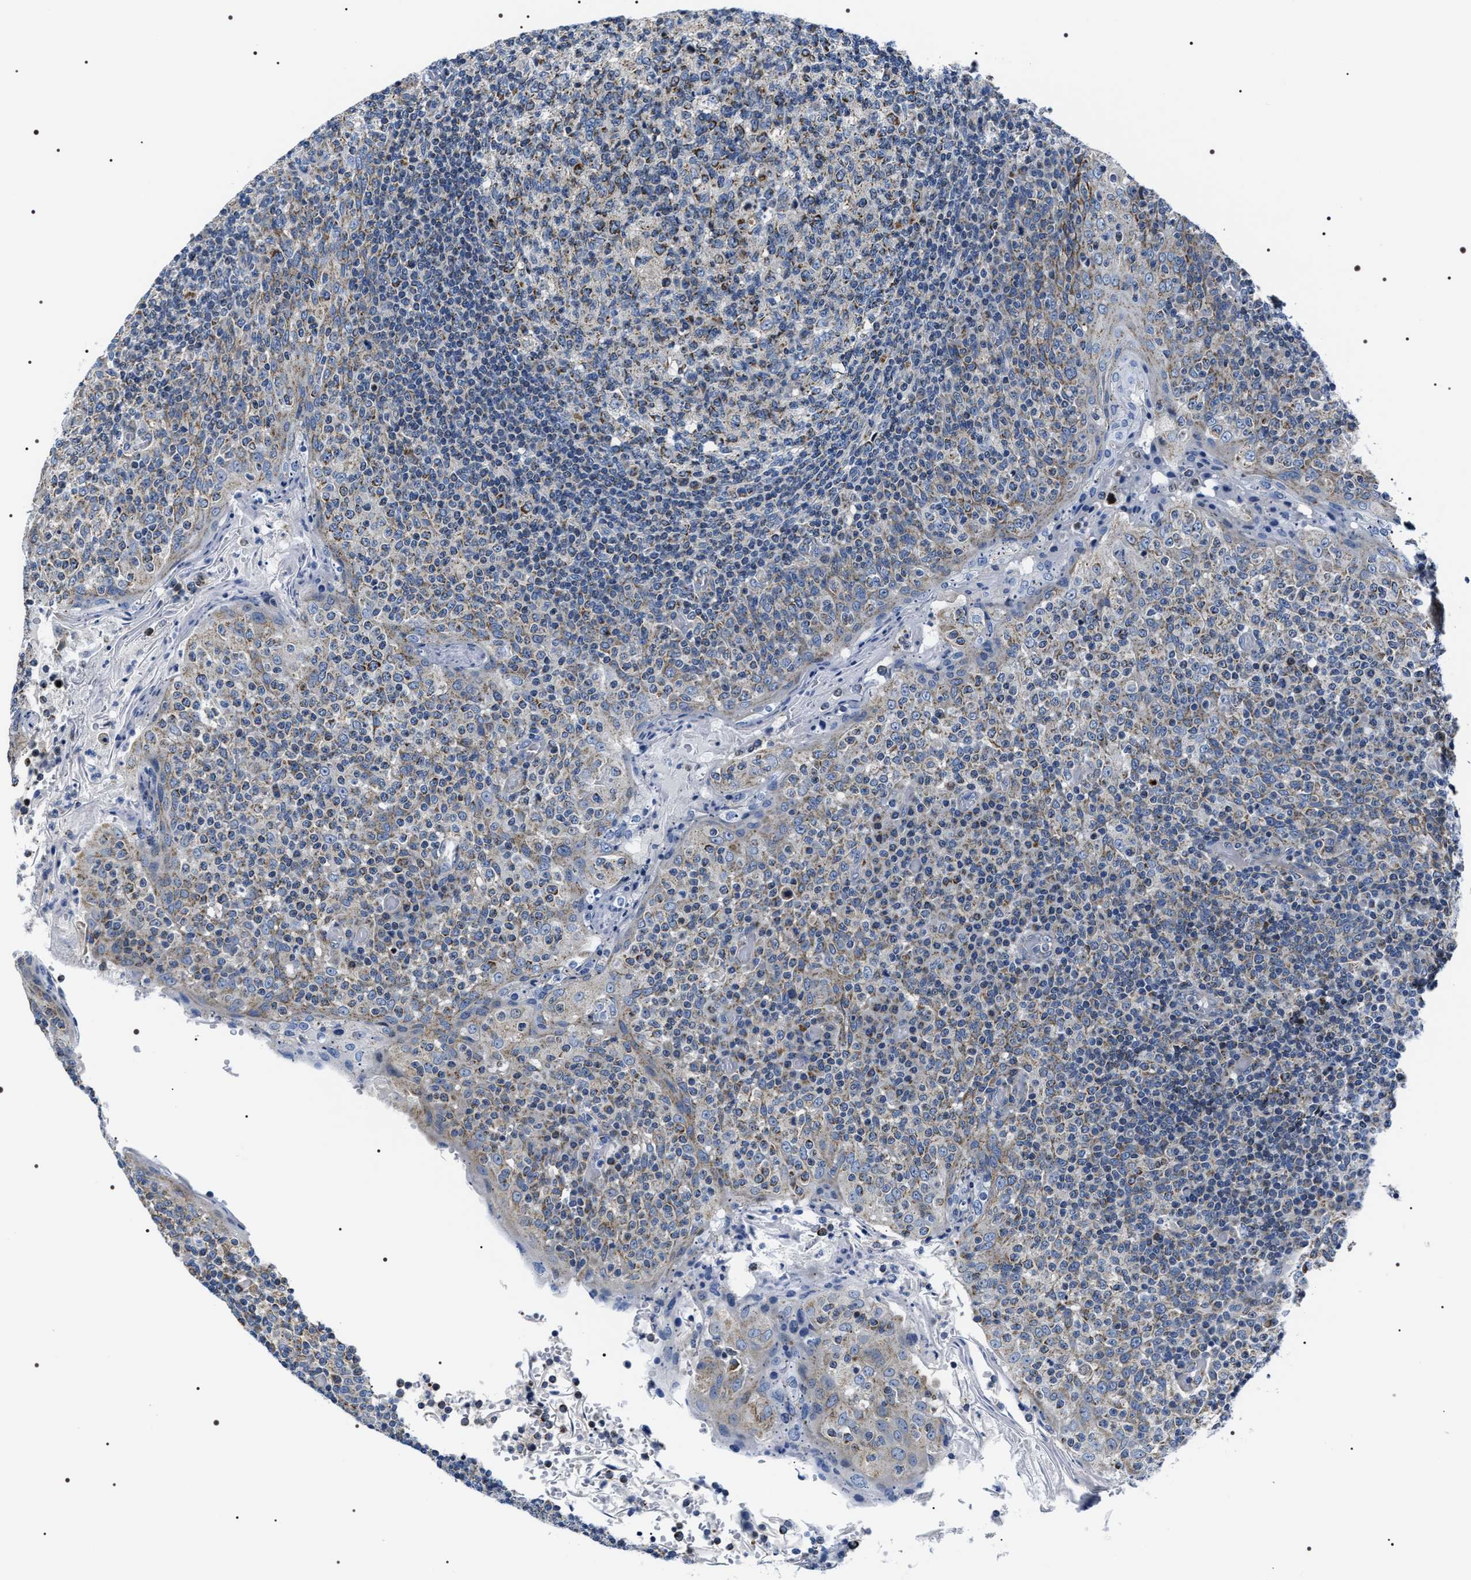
{"staining": {"intensity": "moderate", "quantity": ">75%", "location": "cytoplasmic/membranous"}, "tissue": "tonsil", "cell_type": "Germinal center cells", "image_type": "normal", "snomed": [{"axis": "morphology", "description": "Normal tissue, NOS"}, {"axis": "topography", "description": "Tonsil"}], "caption": "Immunohistochemical staining of normal tonsil displays >75% levels of moderate cytoplasmic/membranous protein expression in approximately >75% of germinal center cells. The staining was performed using DAB to visualize the protein expression in brown, while the nuclei were stained in blue with hematoxylin (Magnification: 20x).", "gene": "NTMT1", "patient": {"sex": "female", "age": 19}}